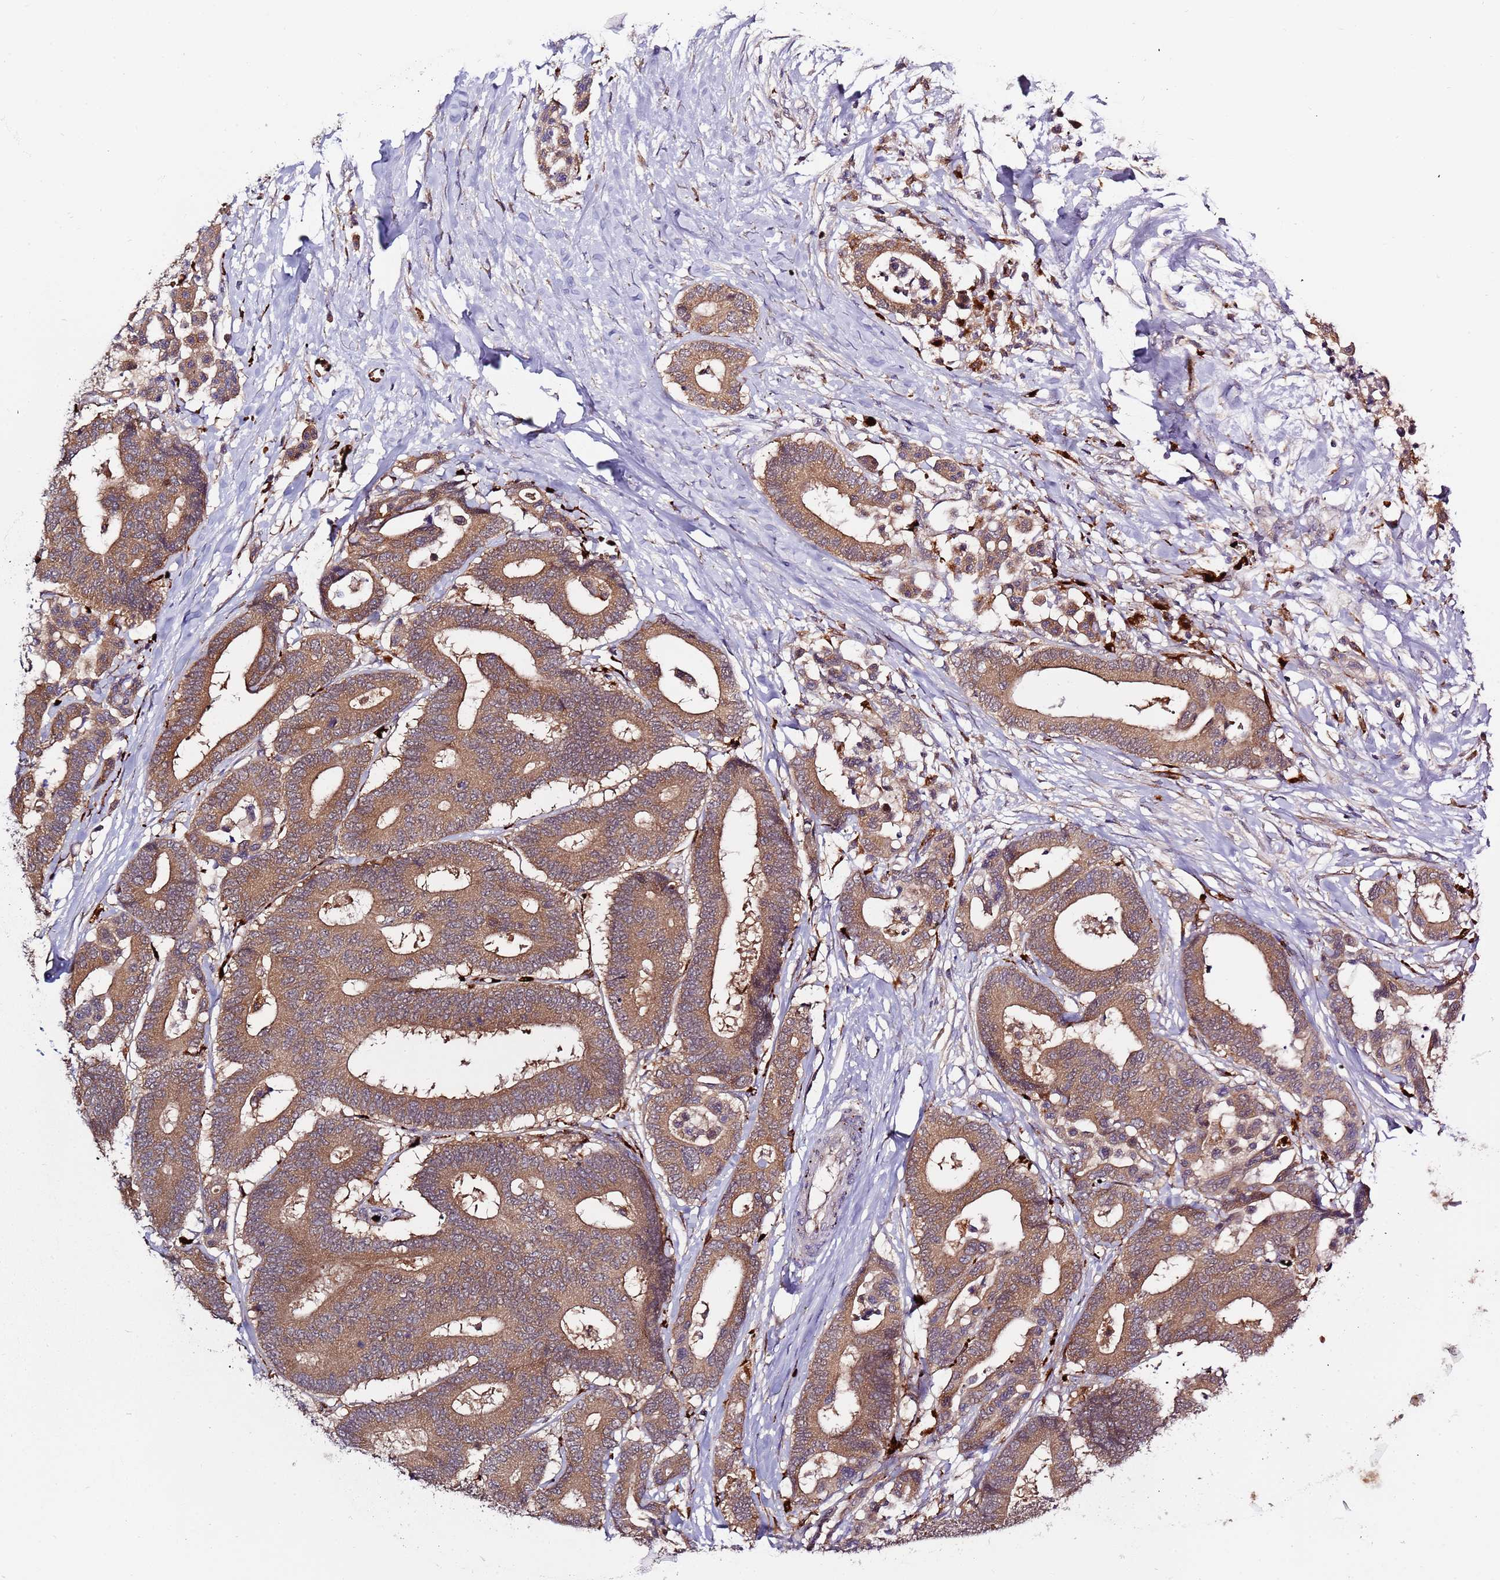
{"staining": {"intensity": "moderate", "quantity": ">75%", "location": "cytoplasmic/membranous"}, "tissue": "colorectal cancer", "cell_type": "Tumor cells", "image_type": "cancer", "snomed": [{"axis": "morphology", "description": "Normal tissue, NOS"}, {"axis": "morphology", "description": "Adenocarcinoma, NOS"}, {"axis": "topography", "description": "Colon"}], "caption": "A high-resolution photomicrograph shows immunohistochemistry staining of colorectal cancer (adenocarcinoma), which reveals moderate cytoplasmic/membranous staining in approximately >75% of tumor cells.", "gene": "VPS36", "patient": {"sex": "male", "age": 82}}